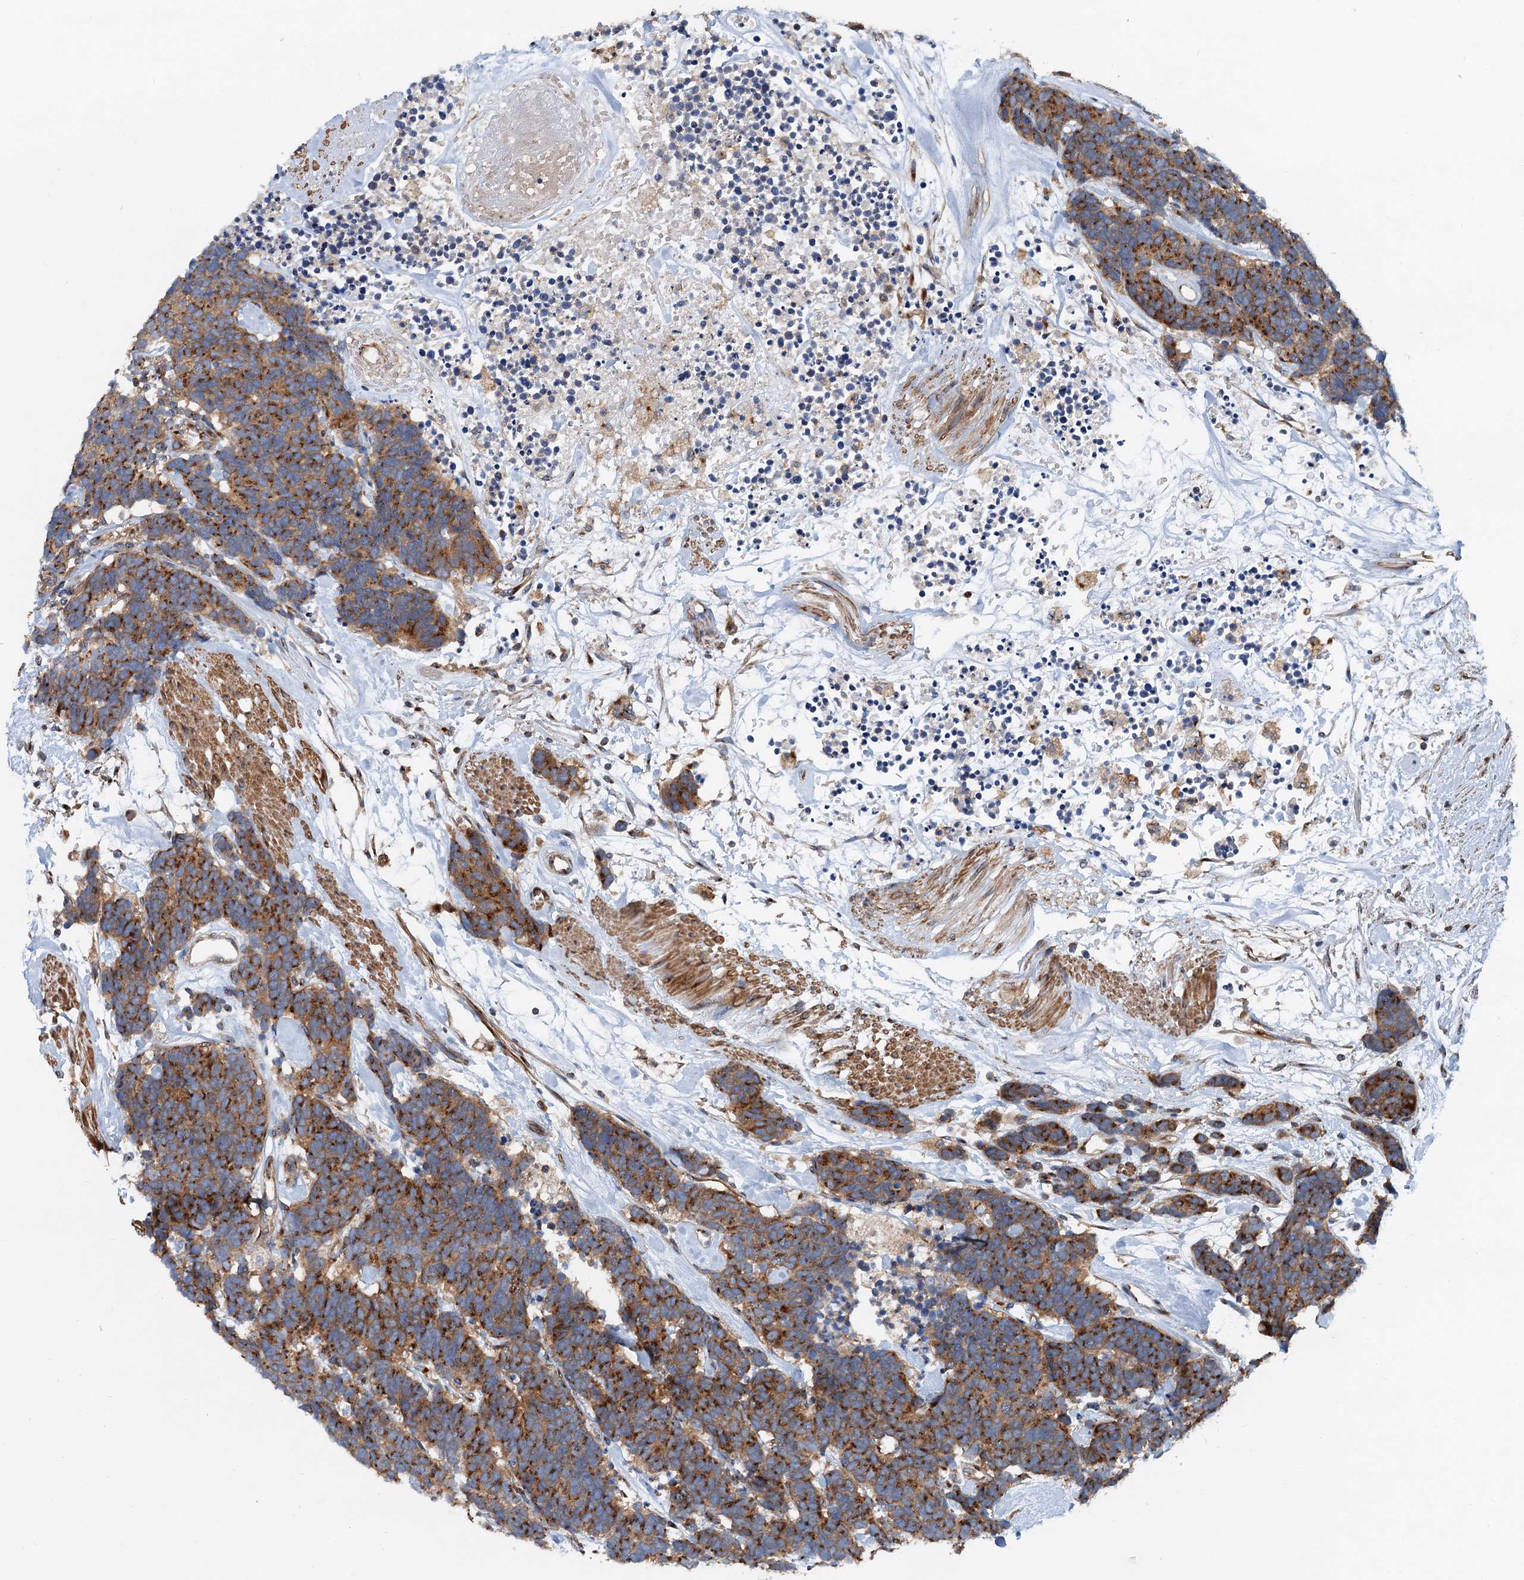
{"staining": {"intensity": "moderate", "quantity": ">75%", "location": "cytoplasmic/membranous"}, "tissue": "carcinoid", "cell_type": "Tumor cells", "image_type": "cancer", "snomed": [{"axis": "morphology", "description": "Carcinoma, NOS"}, {"axis": "morphology", "description": "Carcinoid, malignant, NOS"}, {"axis": "topography", "description": "Urinary bladder"}], "caption": "Immunohistochemical staining of human carcinoid reveals medium levels of moderate cytoplasmic/membranous positivity in about >75% of tumor cells.", "gene": "ANKRD26", "patient": {"sex": "male", "age": 57}}